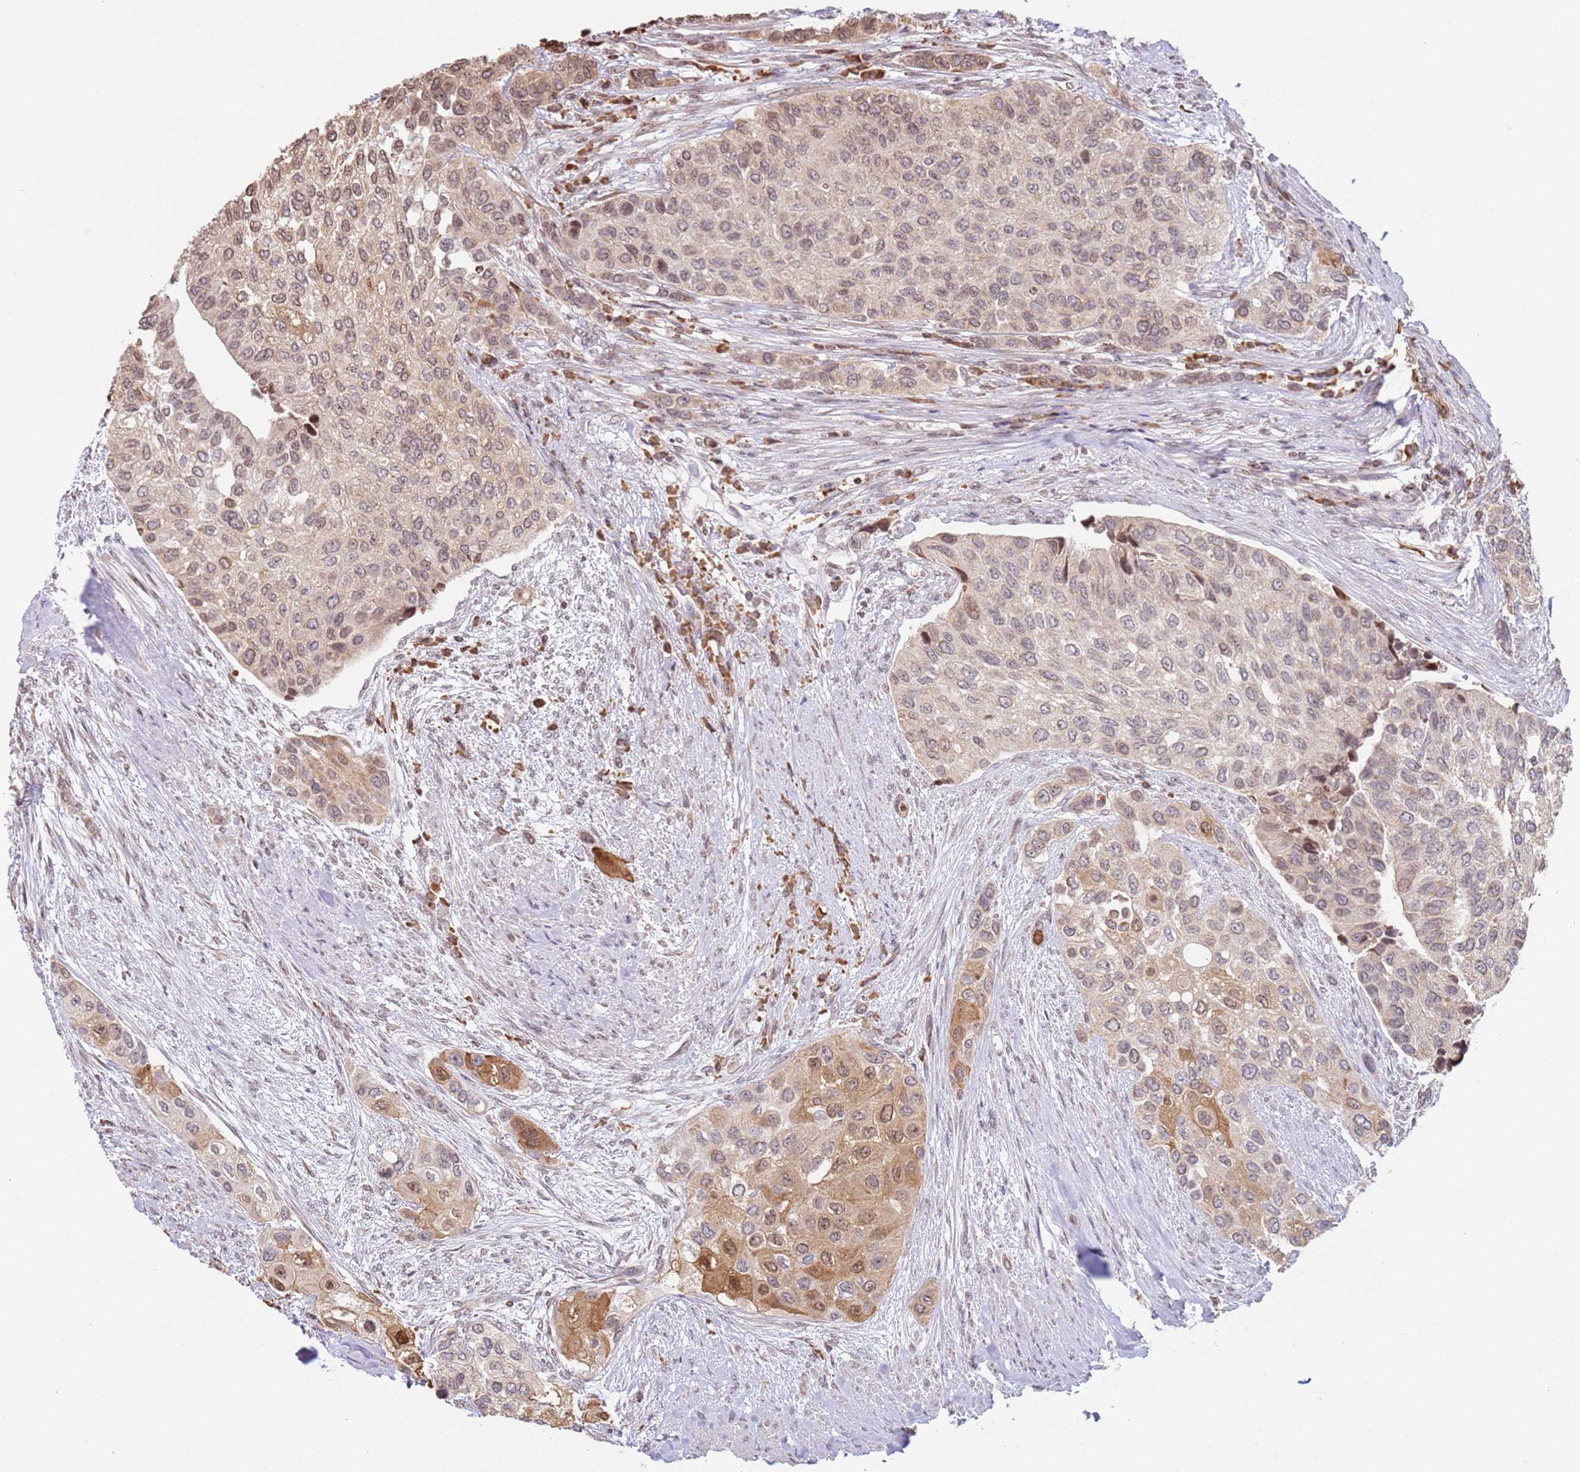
{"staining": {"intensity": "moderate", "quantity": ">75%", "location": "cytoplasmic/membranous,nuclear"}, "tissue": "urothelial cancer", "cell_type": "Tumor cells", "image_type": "cancer", "snomed": [{"axis": "morphology", "description": "Normal tissue, NOS"}, {"axis": "morphology", "description": "Urothelial carcinoma, High grade"}, {"axis": "topography", "description": "Vascular tissue"}, {"axis": "topography", "description": "Urinary bladder"}], "caption": "Immunohistochemical staining of human urothelial cancer shows medium levels of moderate cytoplasmic/membranous and nuclear protein staining in about >75% of tumor cells.", "gene": "SCAF1", "patient": {"sex": "female", "age": 56}}